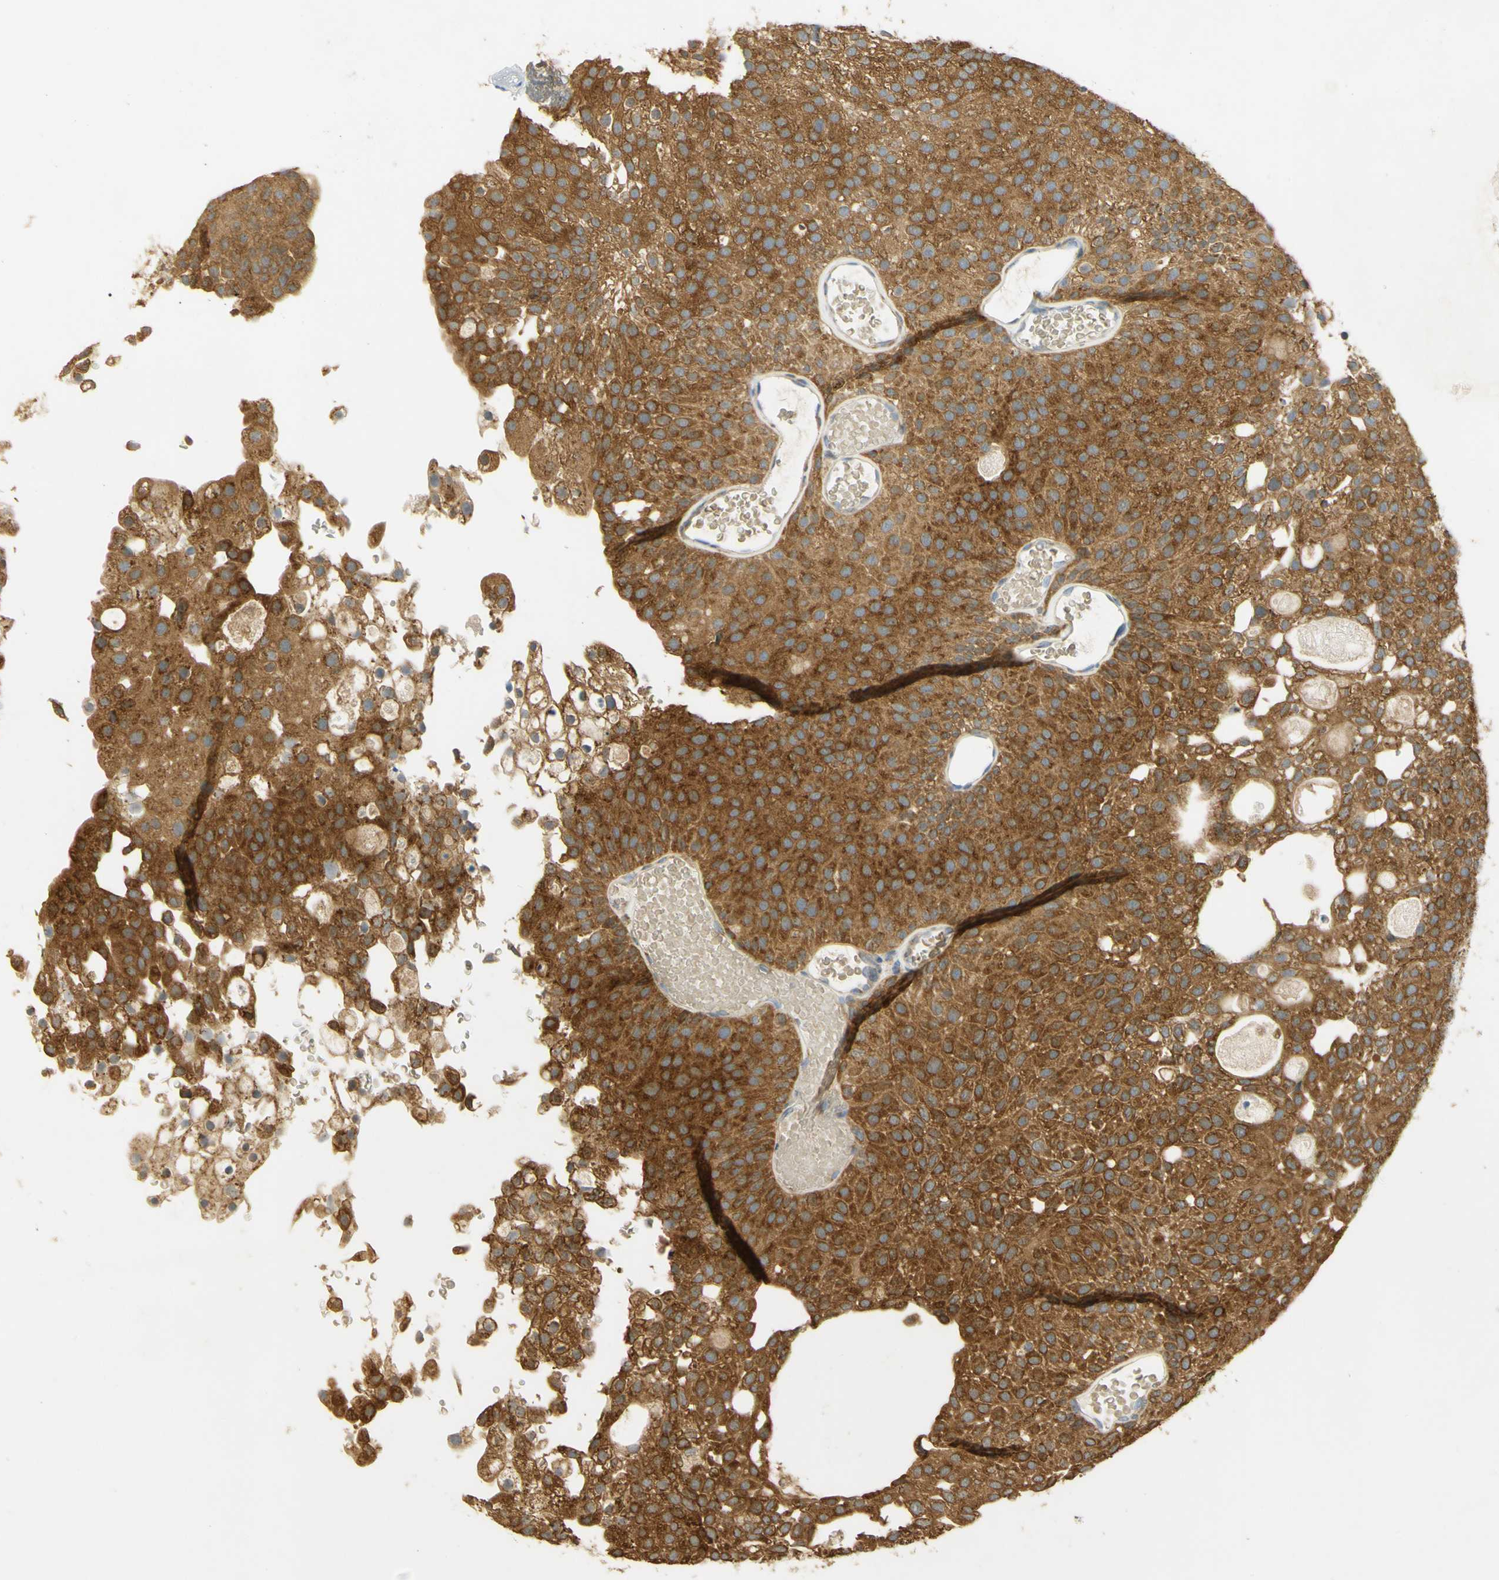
{"staining": {"intensity": "moderate", "quantity": ">75%", "location": "cytoplasmic/membranous"}, "tissue": "urothelial cancer", "cell_type": "Tumor cells", "image_type": "cancer", "snomed": [{"axis": "morphology", "description": "Urothelial carcinoma, Low grade"}, {"axis": "topography", "description": "Urinary bladder"}], "caption": "DAB (3,3'-diaminobenzidine) immunohistochemical staining of human urothelial cancer reveals moderate cytoplasmic/membranous protein positivity in approximately >75% of tumor cells. (brown staining indicates protein expression, while blue staining denotes nuclei).", "gene": "PAK1", "patient": {"sex": "male", "age": 78}}